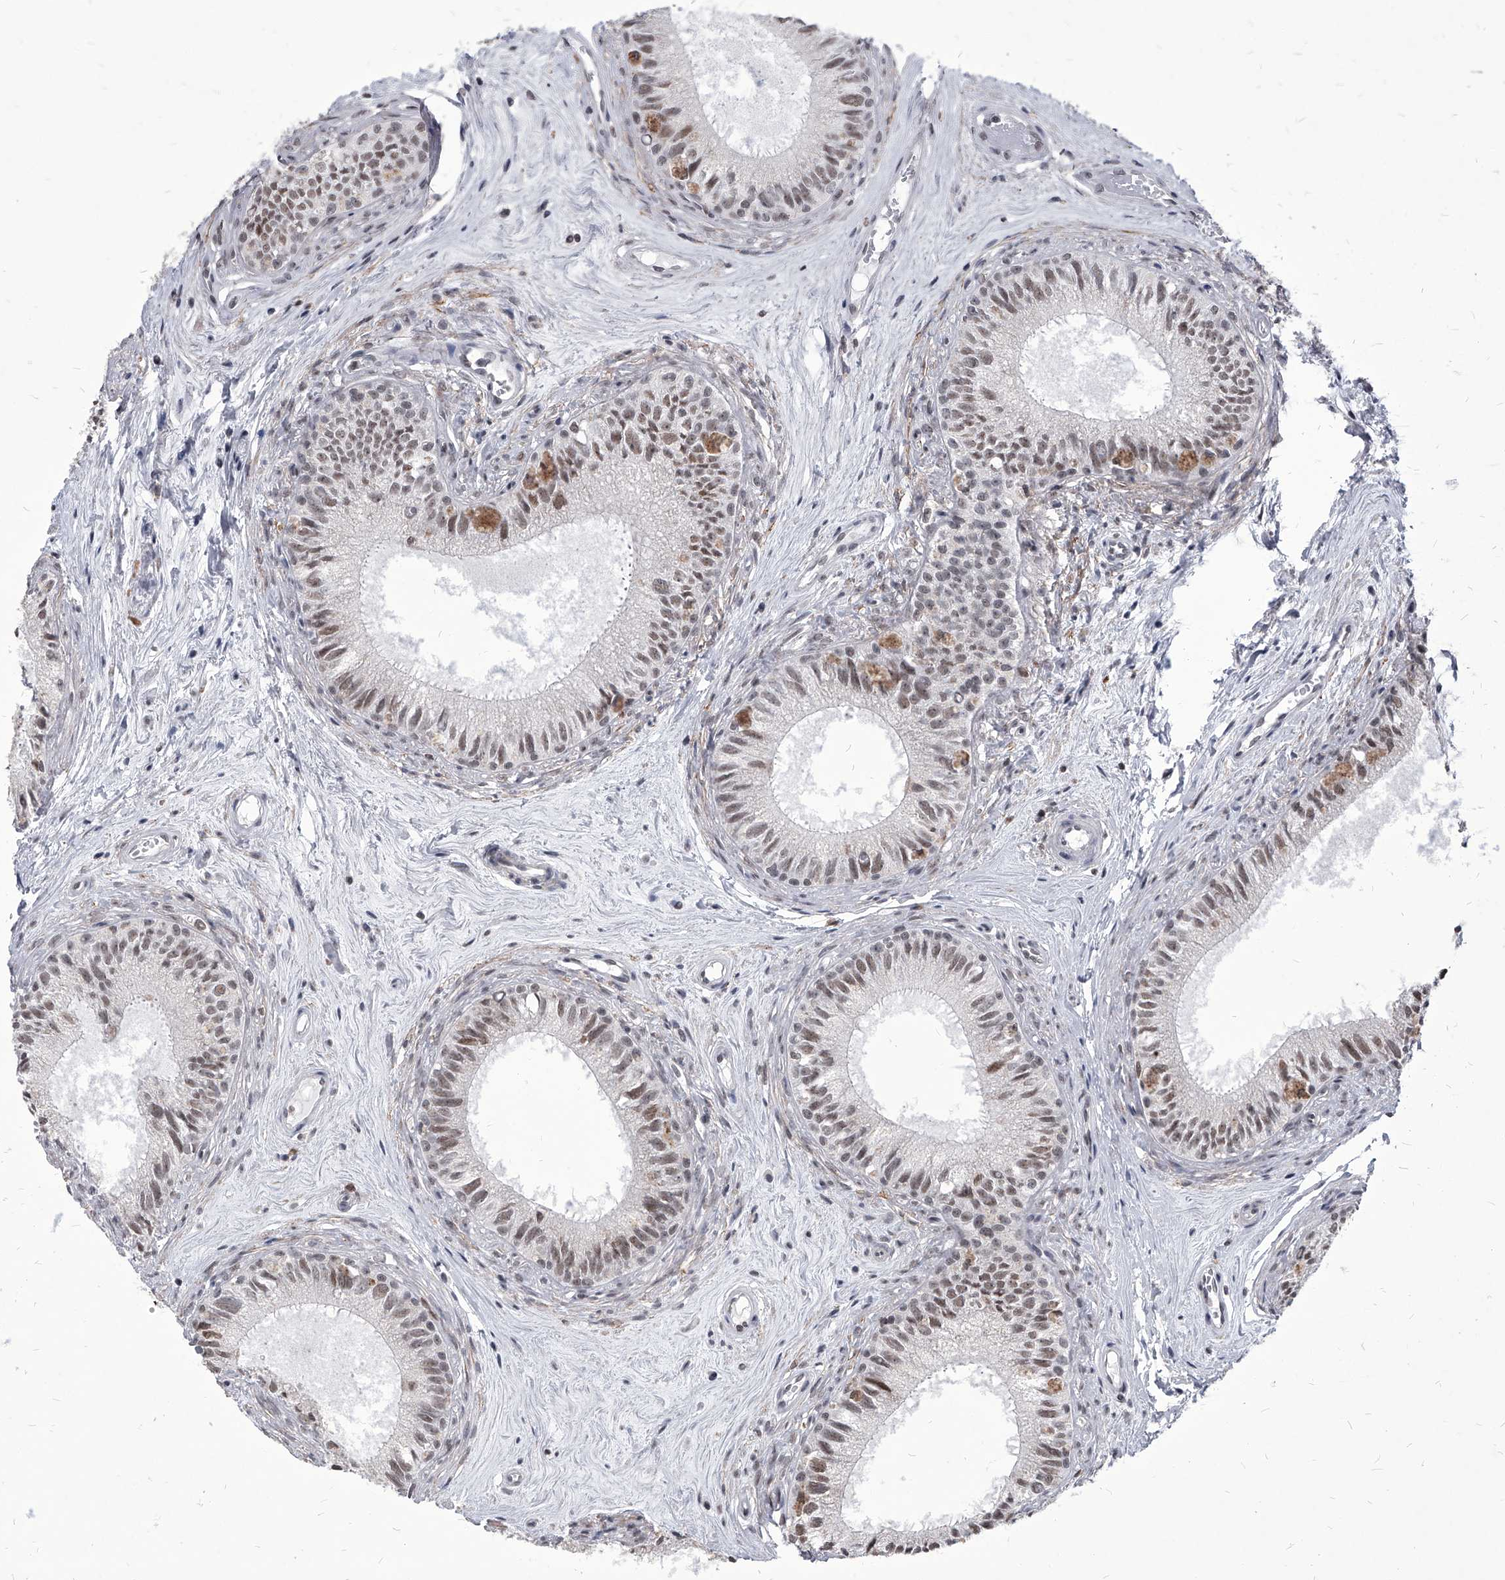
{"staining": {"intensity": "moderate", "quantity": "25%-75%", "location": "nuclear"}, "tissue": "epididymis", "cell_type": "Glandular cells", "image_type": "normal", "snomed": [{"axis": "morphology", "description": "Normal tissue, NOS"}, {"axis": "topography", "description": "Epididymis"}], "caption": "Moderate nuclear staining for a protein is identified in approximately 25%-75% of glandular cells of normal epididymis using immunohistochemistry (IHC).", "gene": "PPIL4", "patient": {"sex": "male", "age": 71}}